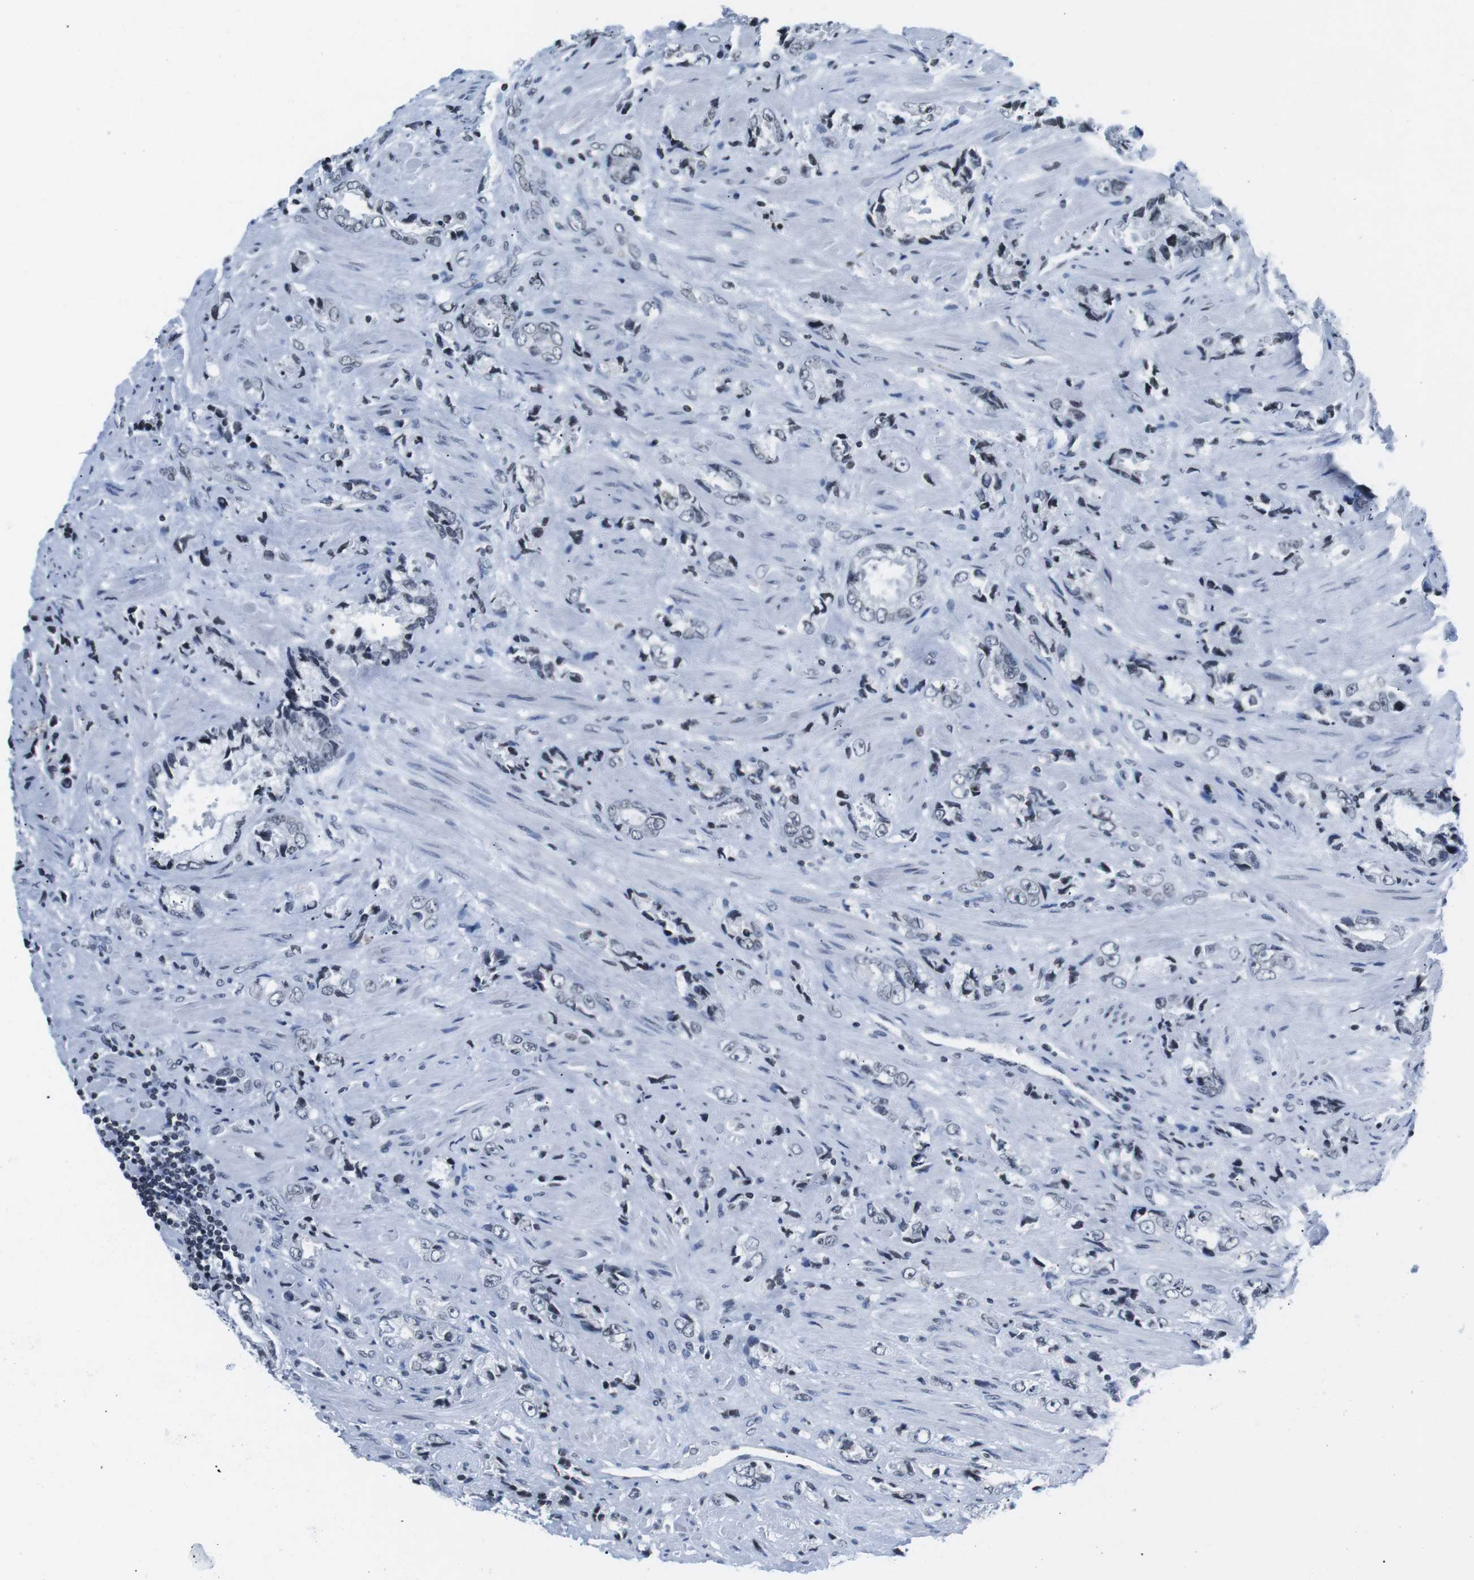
{"staining": {"intensity": "negative", "quantity": "none", "location": "none"}, "tissue": "prostate cancer", "cell_type": "Tumor cells", "image_type": "cancer", "snomed": [{"axis": "morphology", "description": "Adenocarcinoma, High grade"}, {"axis": "topography", "description": "Prostate"}], "caption": "A high-resolution histopathology image shows immunohistochemistry (IHC) staining of prostate cancer, which exhibits no significant staining in tumor cells. (Brightfield microscopy of DAB IHC at high magnification).", "gene": "E2F2", "patient": {"sex": "male", "age": 61}}